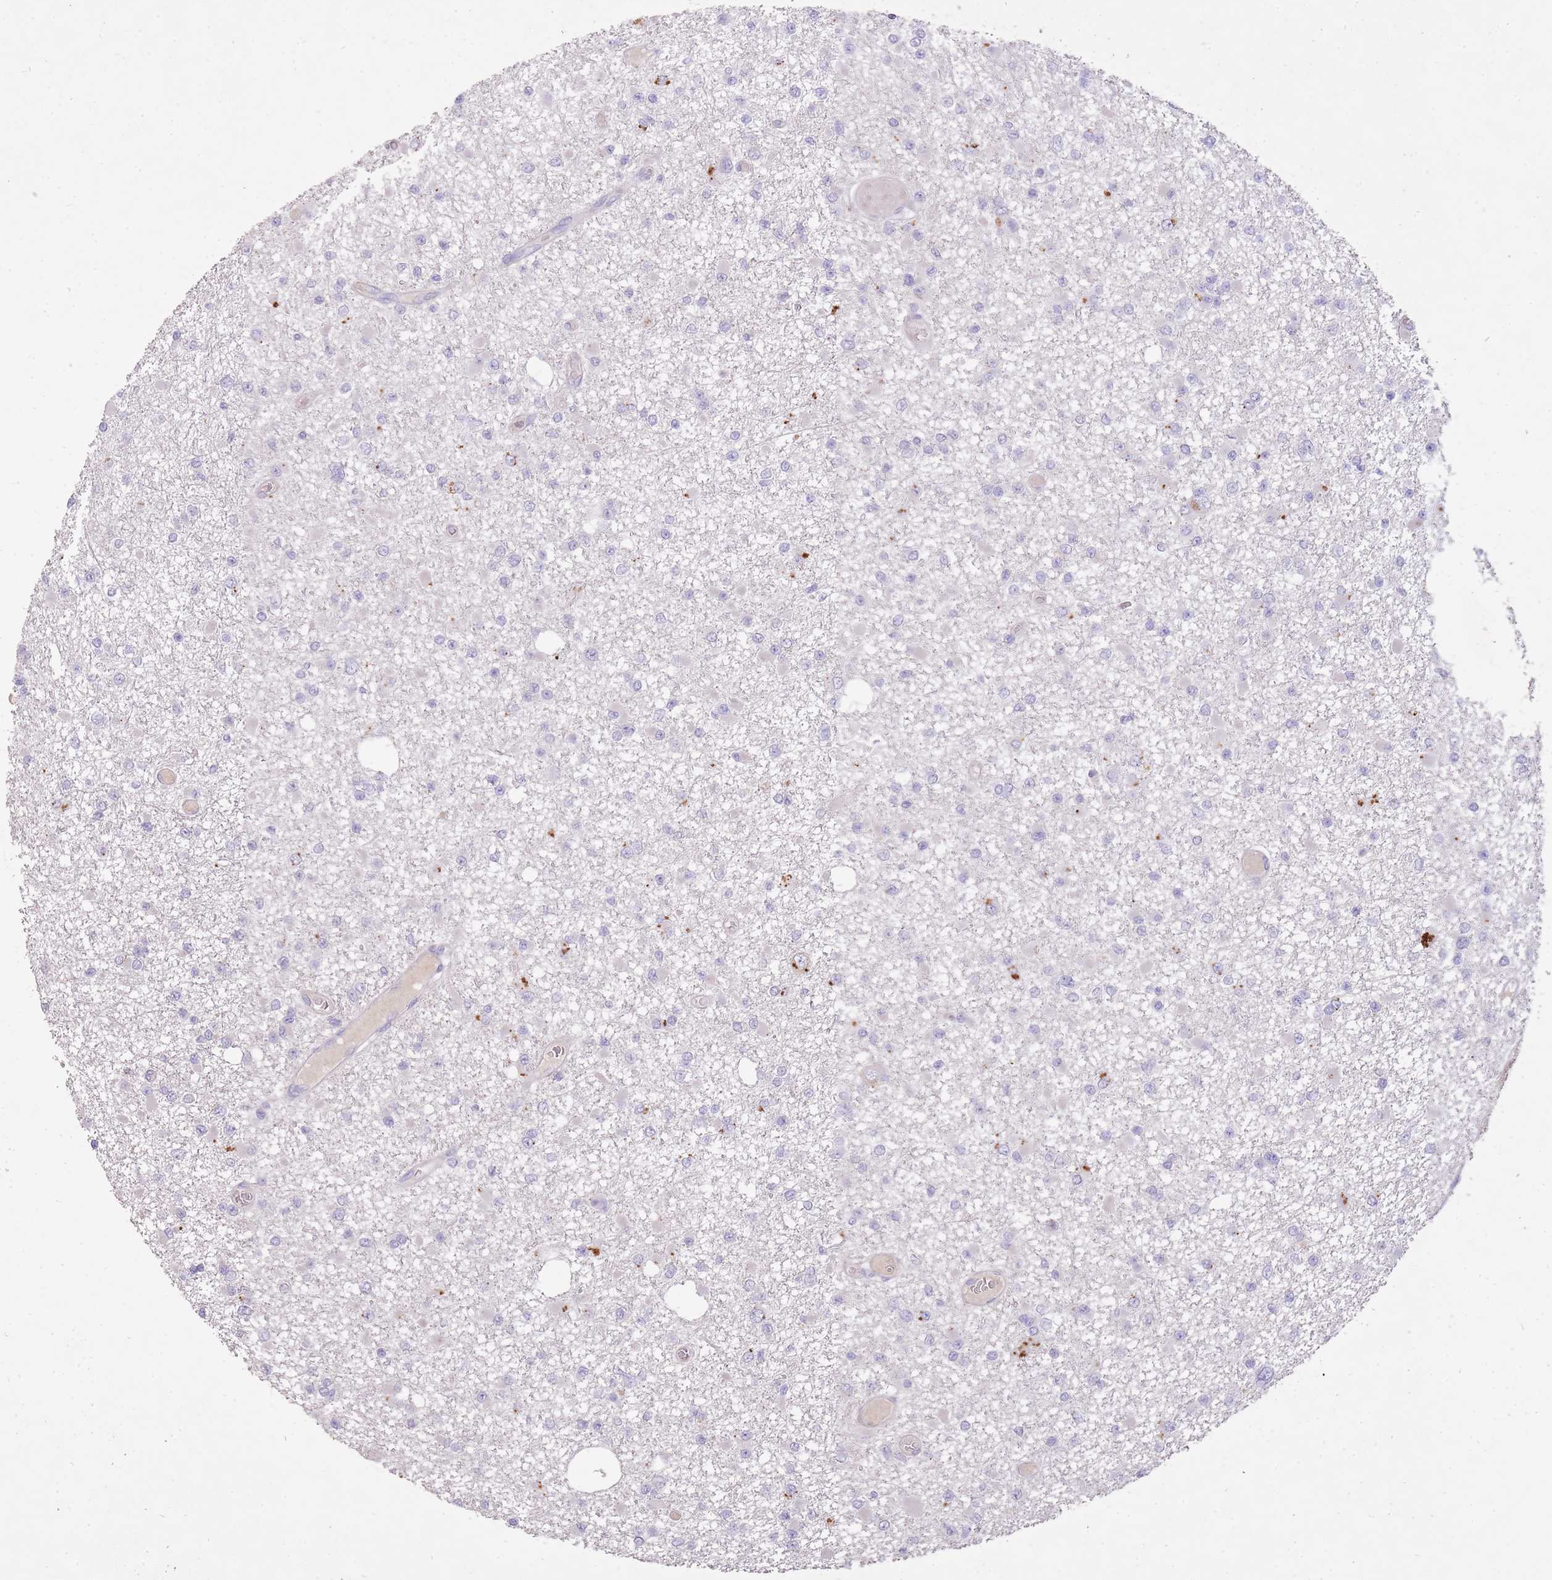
{"staining": {"intensity": "negative", "quantity": "none", "location": "none"}, "tissue": "glioma", "cell_type": "Tumor cells", "image_type": "cancer", "snomed": [{"axis": "morphology", "description": "Glioma, malignant, Low grade"}, {"axis": "topography", "description": "Brain"}], "caption": "The image shows no significant staining in tumor cells of glioma. (DAB (3,3'-diaminobenzidine) immunohistochemistry with hematoxylin counter stain).", "gene": "FRG2C", "patient": {"sex": "female", "age": 22}}